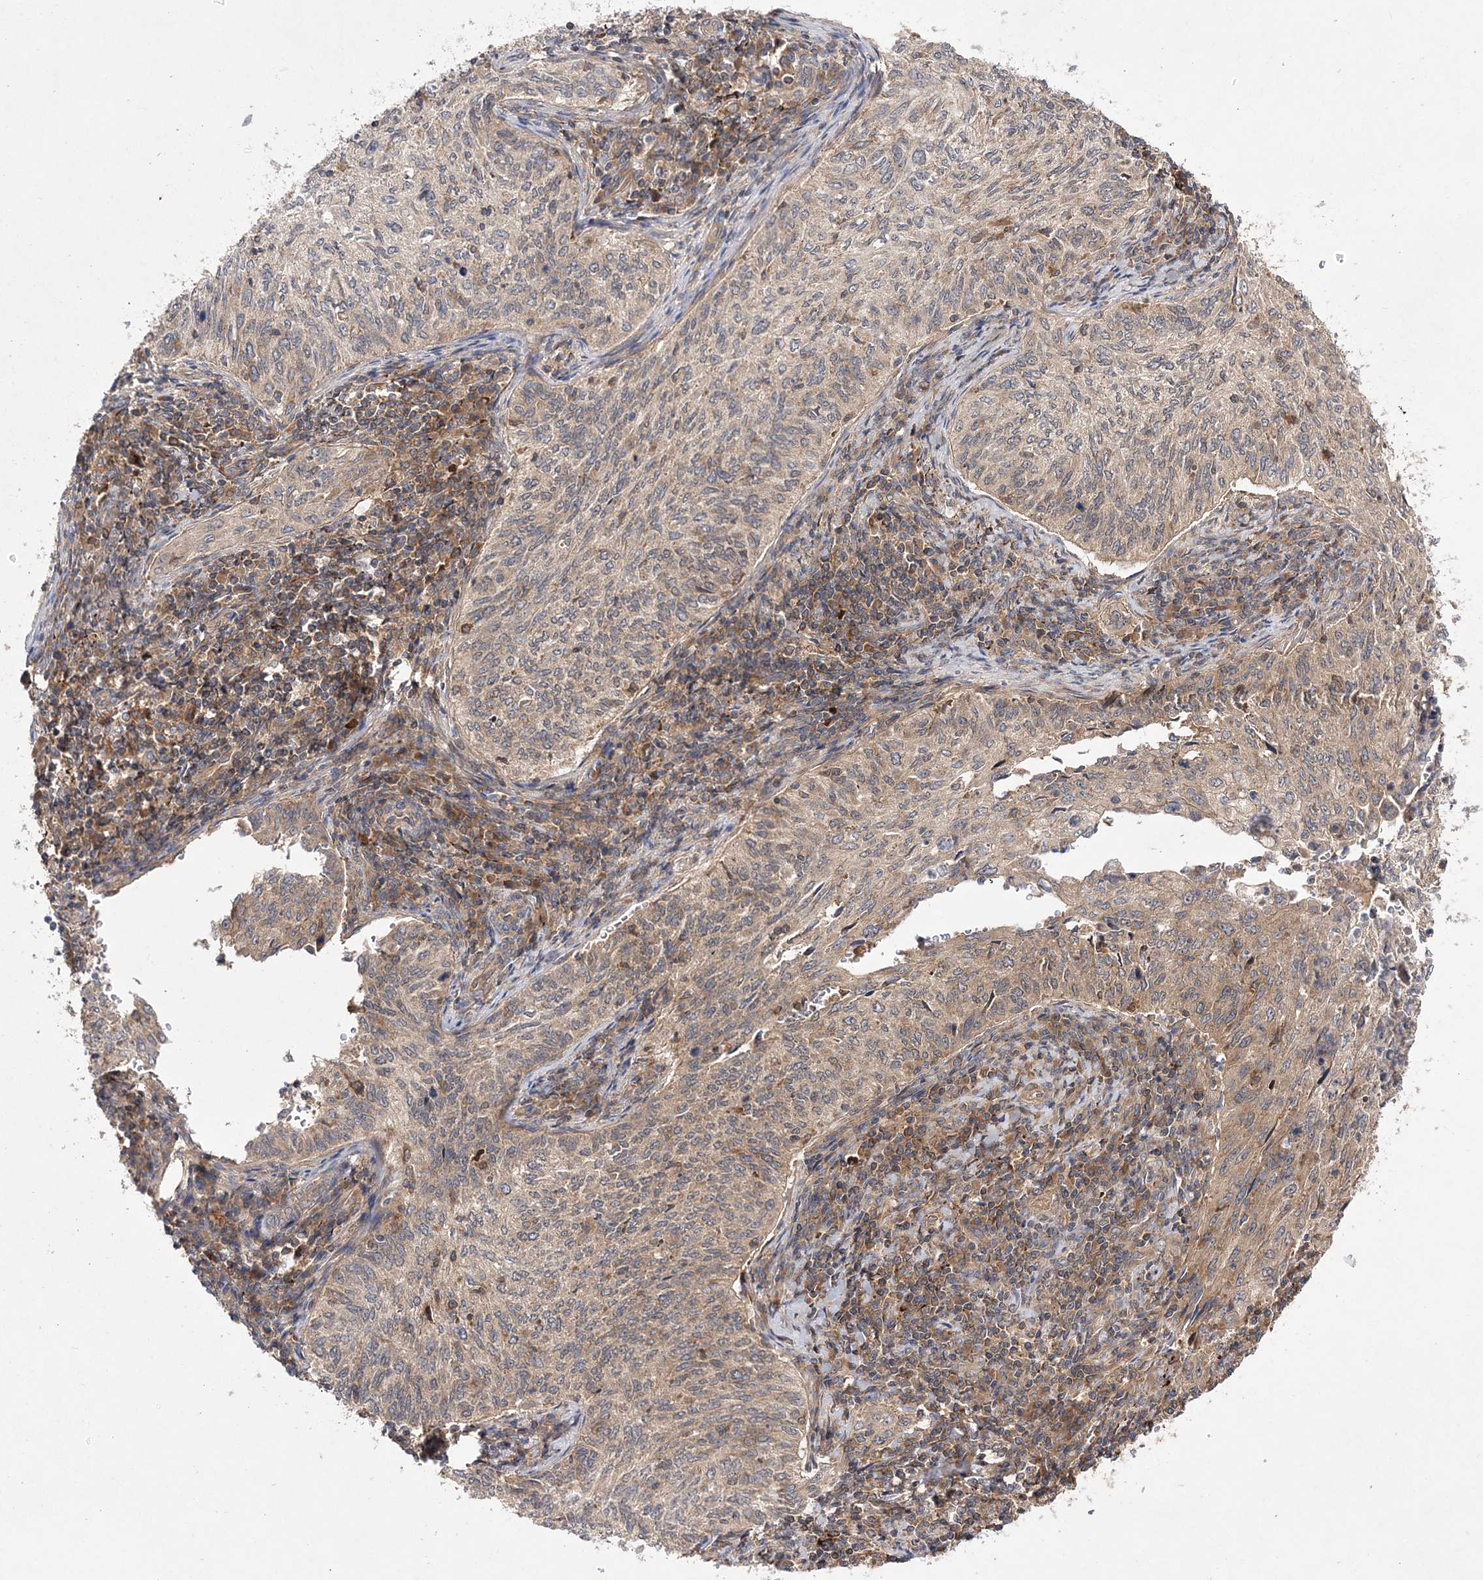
{"staining": {"intensity": "weak", "quantity": "<25%", "location": "cytoplasmic/membranous"}, "tissue": "cervical cancer", "cell_type": "Tumor cells", "image_type": "cancer", "snomed": [{"axis": "morphology", "description": "Squamous cell carcinoma, NOS"}, {"axis": "topography", "description": "Cervix"}], "caption": "Immunohistochemistry (IHC) photomicrograph of human cervical squamous cell carcinoma stained for a protein (brown), which exhibits no positivity in tumor cells.", "gene": "TMEM9B", "patient": {"sex": "female", "age": 30}}